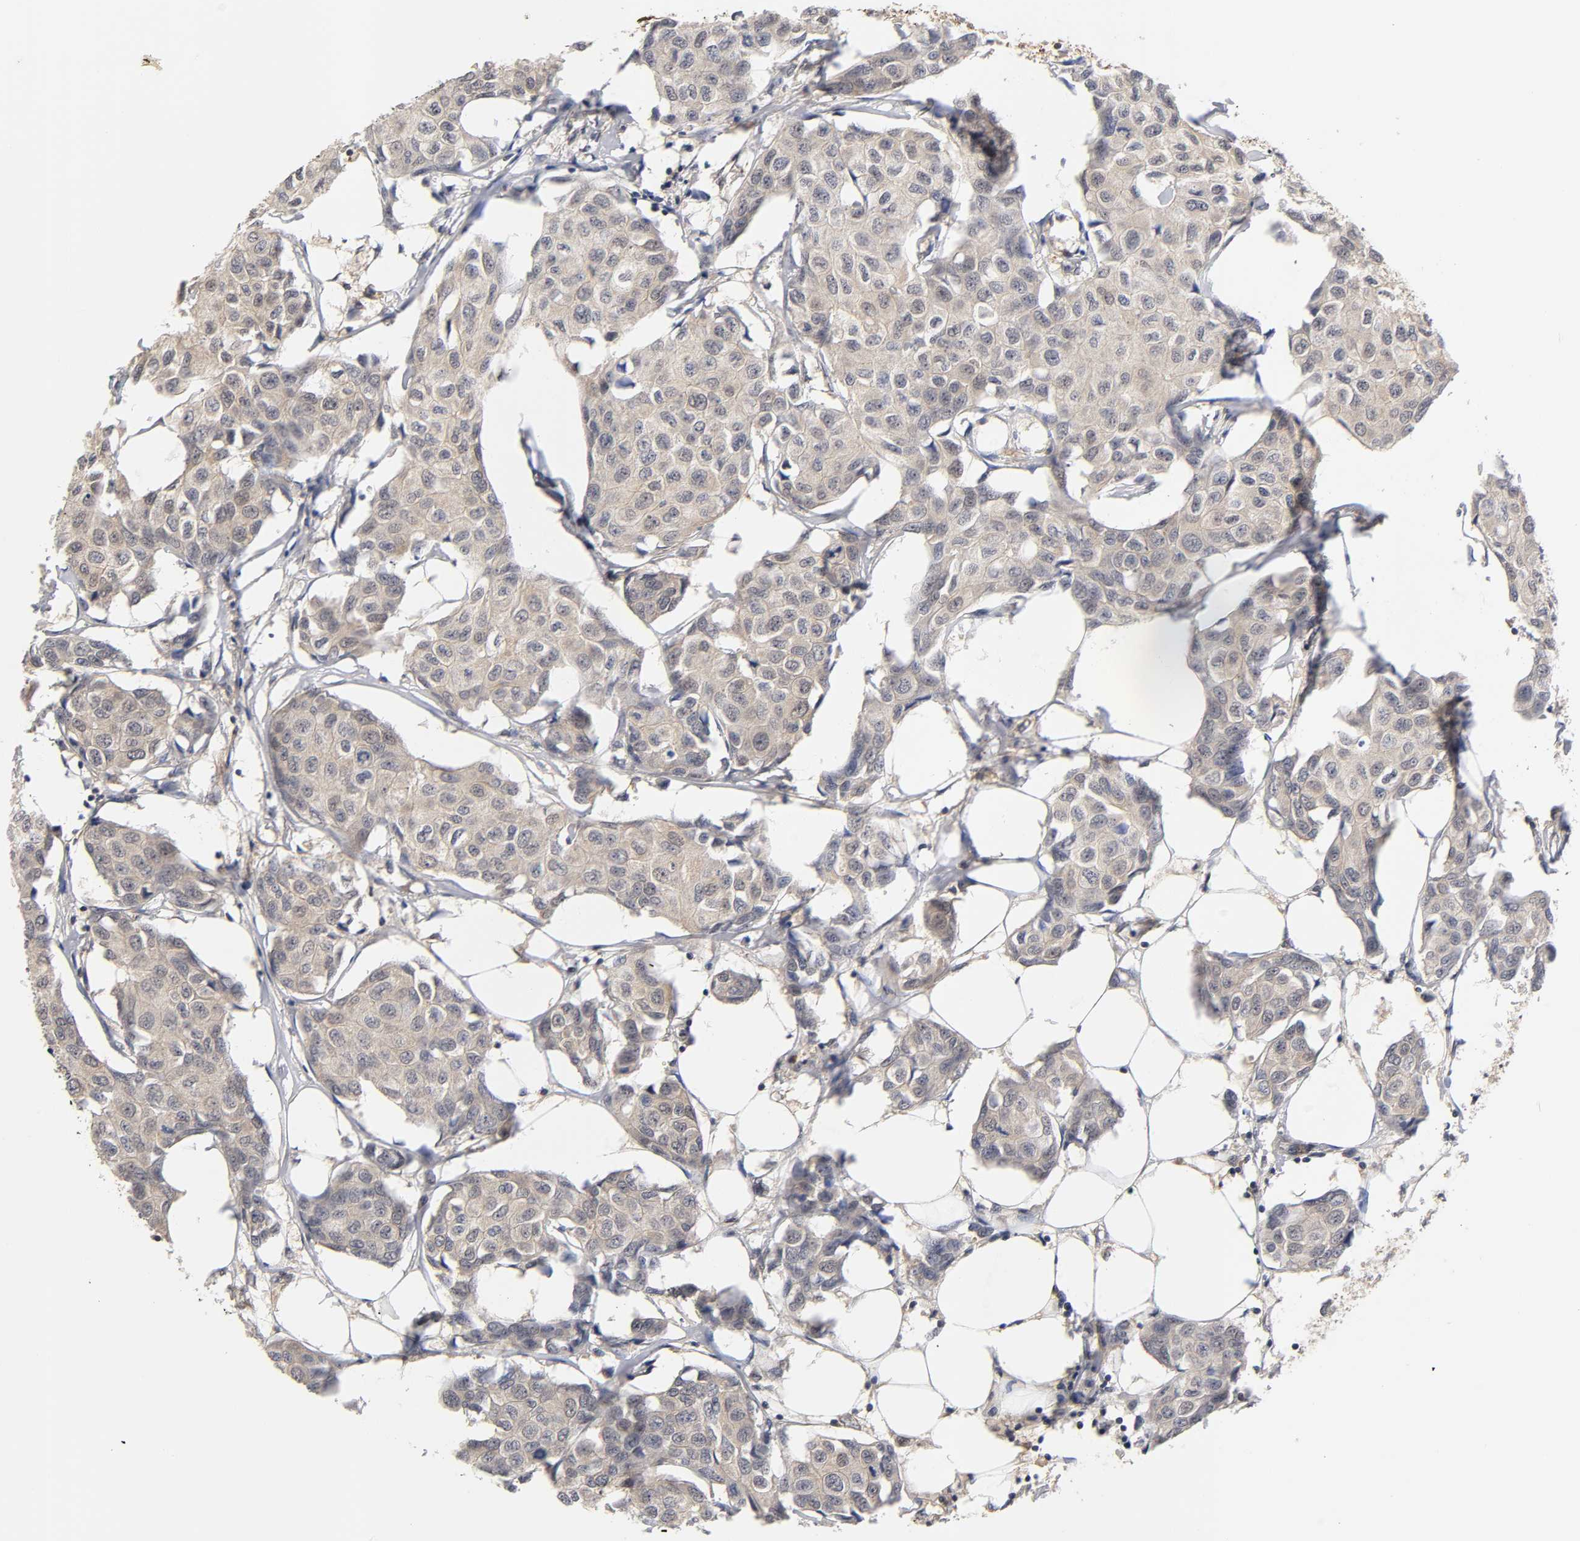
{"staining": {"intensity": "weak", "quantity": ">75%", "location": "cytoplasmic/membranous"}, "tissue": "breast cancer", "cell_type": "Tumor cells", "image_type": "cancer", "snomed": [{"axis": "morphology", "description": "Duct carcinoma"}, {"axis": "topography", "description": "Breast"}], "caption": "Breast invasive ductal carcinoma stained with DAB IHC exhibits low levels of weak cytoplasmic/membranous expression in approximately >75% of tumor cells. The staining was performed using DAB (3,3'-diaminobenzidine) to visualize the protein expression in brown, while the nuclei were stained in blue with hematoxylin (Magnification: 20x).", "gene": "PDE5A", "patient": {"sex": "female", "age": 80}}